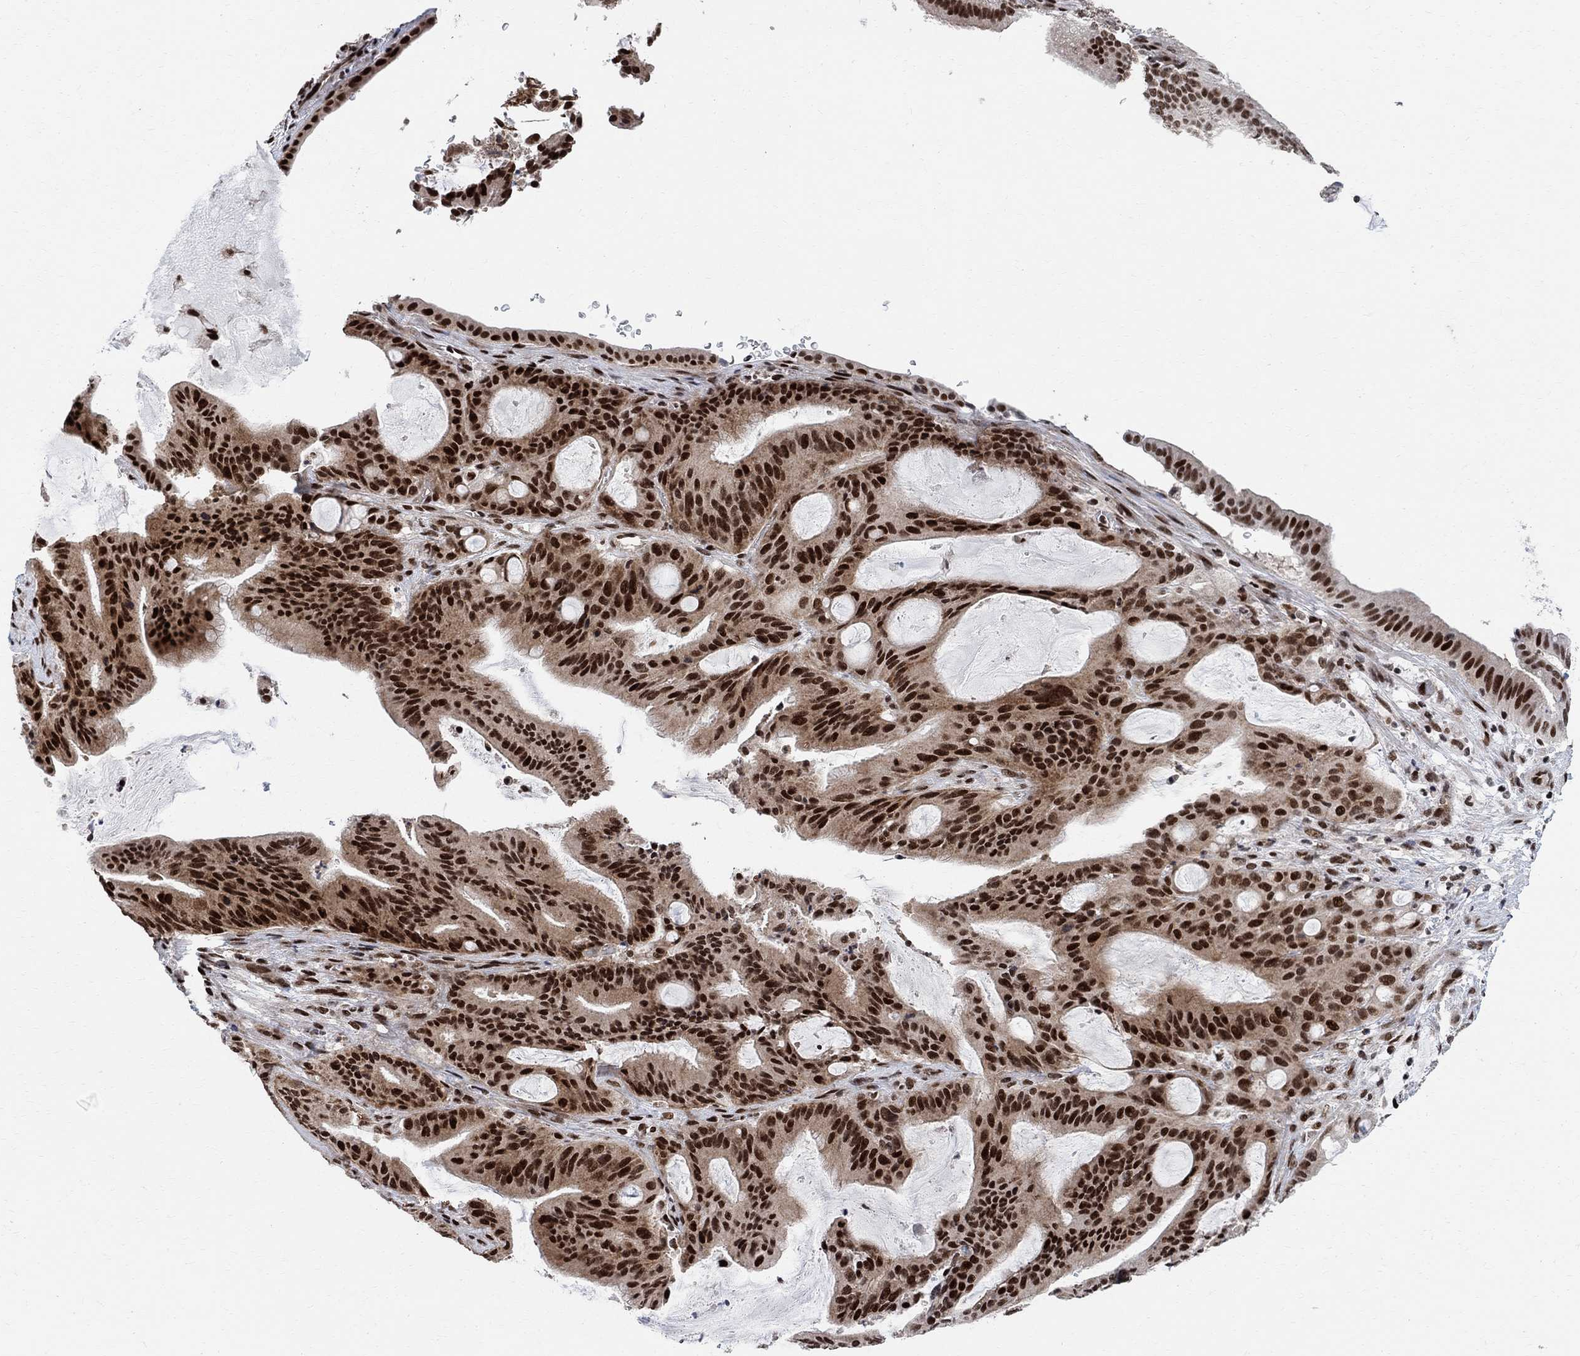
{"staining": {"intensity": "strong", "quantity": ">75%", "location": "nuclear"}, "tissue": "liver cancer", "cell_type": "Tumor cells", "image_type": "cancer", "snomed": [{"axis": "morphology", "description": "Cholangiocarcinoma"}, {"axis": "topography", "description": "Liver"}], "caption": "A high-resolution image shows immunohistochemistry staining of cholangiocarcinoma (liver), which shows strong nuclear expression in about >75% of tumor cells. (Stains: DAB (3,3'-diaminobenzidine) in brown, nuclei in blue, Microscopy: brightfield microscopy at high magnification).", "gene": "E4F1", "patient": {"sex": "female", "age": 73}}